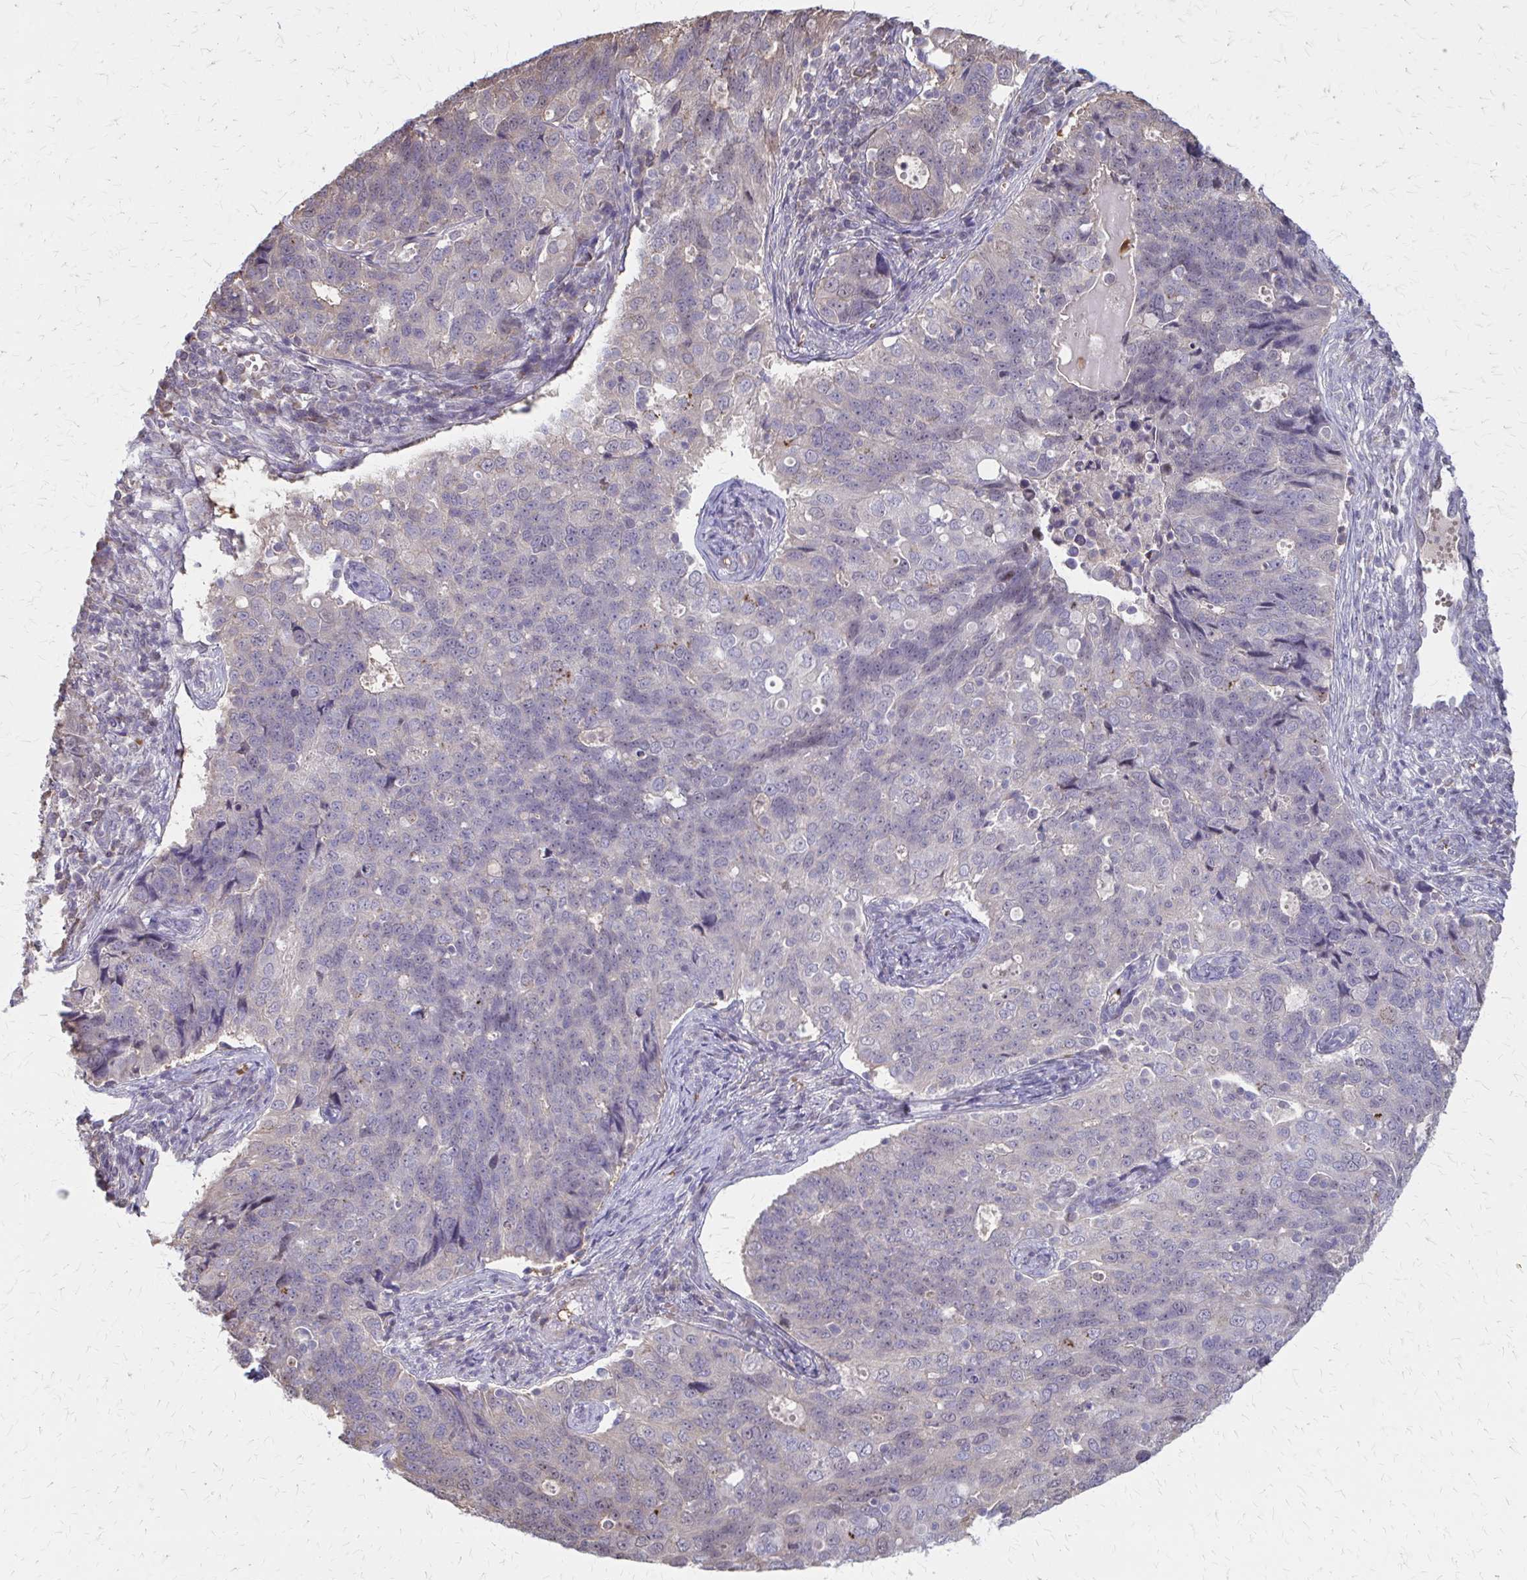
{"staining": {"intensity": "negative", "quantity": "none", "location": "none"}, "tissue": "endometrial cancer", "cell_type": "Tumor cells", "image_type": "cancer", "snomed": [{"axis": "morphology", "description": "Adenocarcinoma, NOS"}, {"axis": "topography", "description": "Endometrium"}], "caption": "There is no significant positivity in tumor cells of endometrial cancer (adenocarcinoma).", "gene": "IFI44L", "patient": {"sex": "female", "age": 43}}